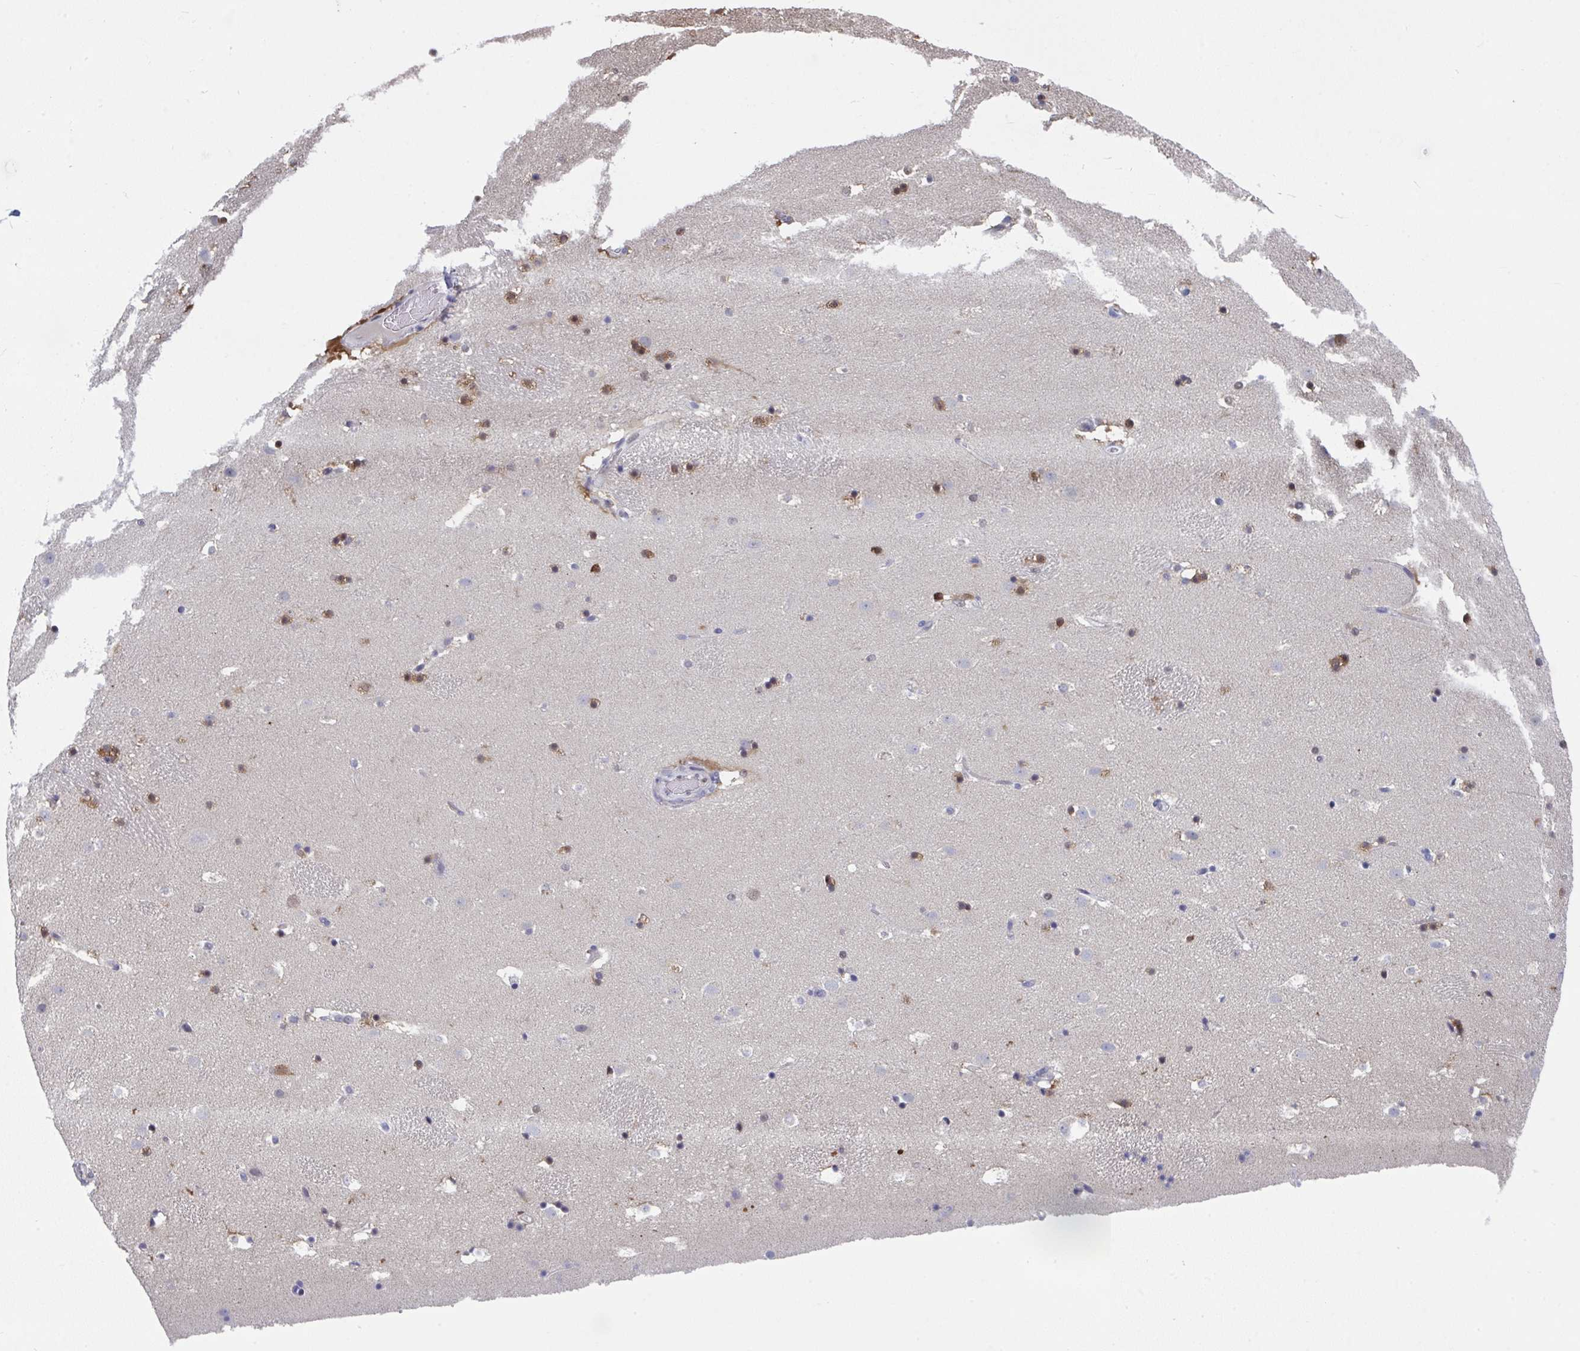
{"staining": {"intensity": "moderate", "quantity": "<25%", "location": "nuclear"}, "tissue": "caudate", "cell_type": "Glial cells", "image_type": "normal", "snomed": [{"axis": "morphology", "description": "Normal tissue, NOS"}, {"axis": "topography", "description": "Lateral ventricle wall"}], "caption": "IHC micrograph of normal human caudate stained for a protein (brown), which shows low levels of moderate nuclear staining in approximately <25% of glial cells.", "gene": "JDP2", "patient": {"sex": "male", "age": 37}}